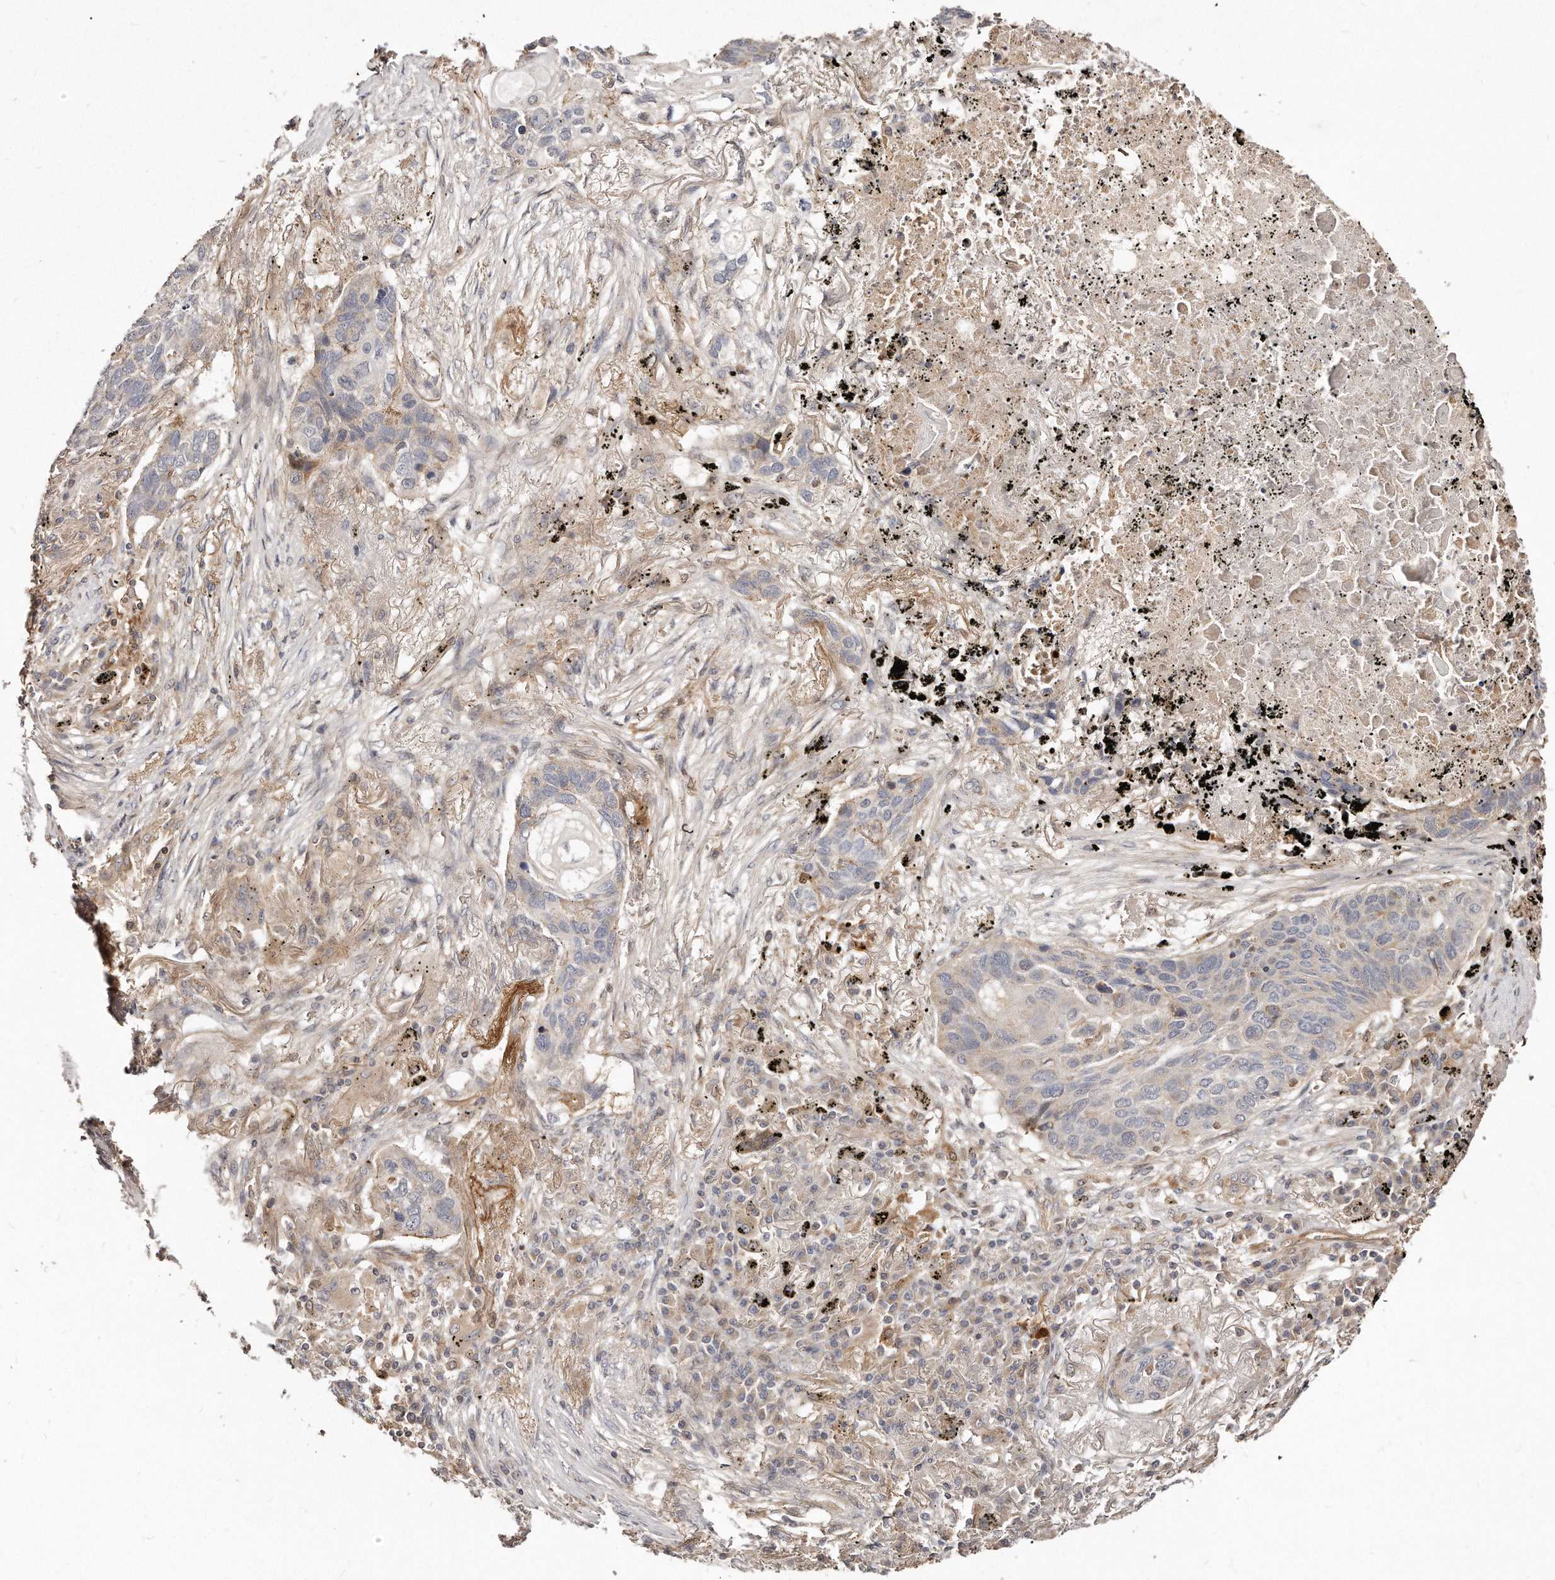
{"staining": {"intensity": "negative", "quantity": "none", "location": "none"}, "tissue": "lung cancer", "cell_type": "Tumor cells", "image_type": "cancer", "snomed": [{"axis": "morphology", "description": "Squamous cell carcinoma, NOS"}, {"axis": "topography", "description": "Lung"}], "caption": "There is no significant staining in tumor cells of lung cancer. (Stains: DAB IHC with hematoxylin counter stain, Microscopy: brightfield microscopy at high magnification).", "gene": "GBP4", "patient": {"sex": "female", "age": 63}}